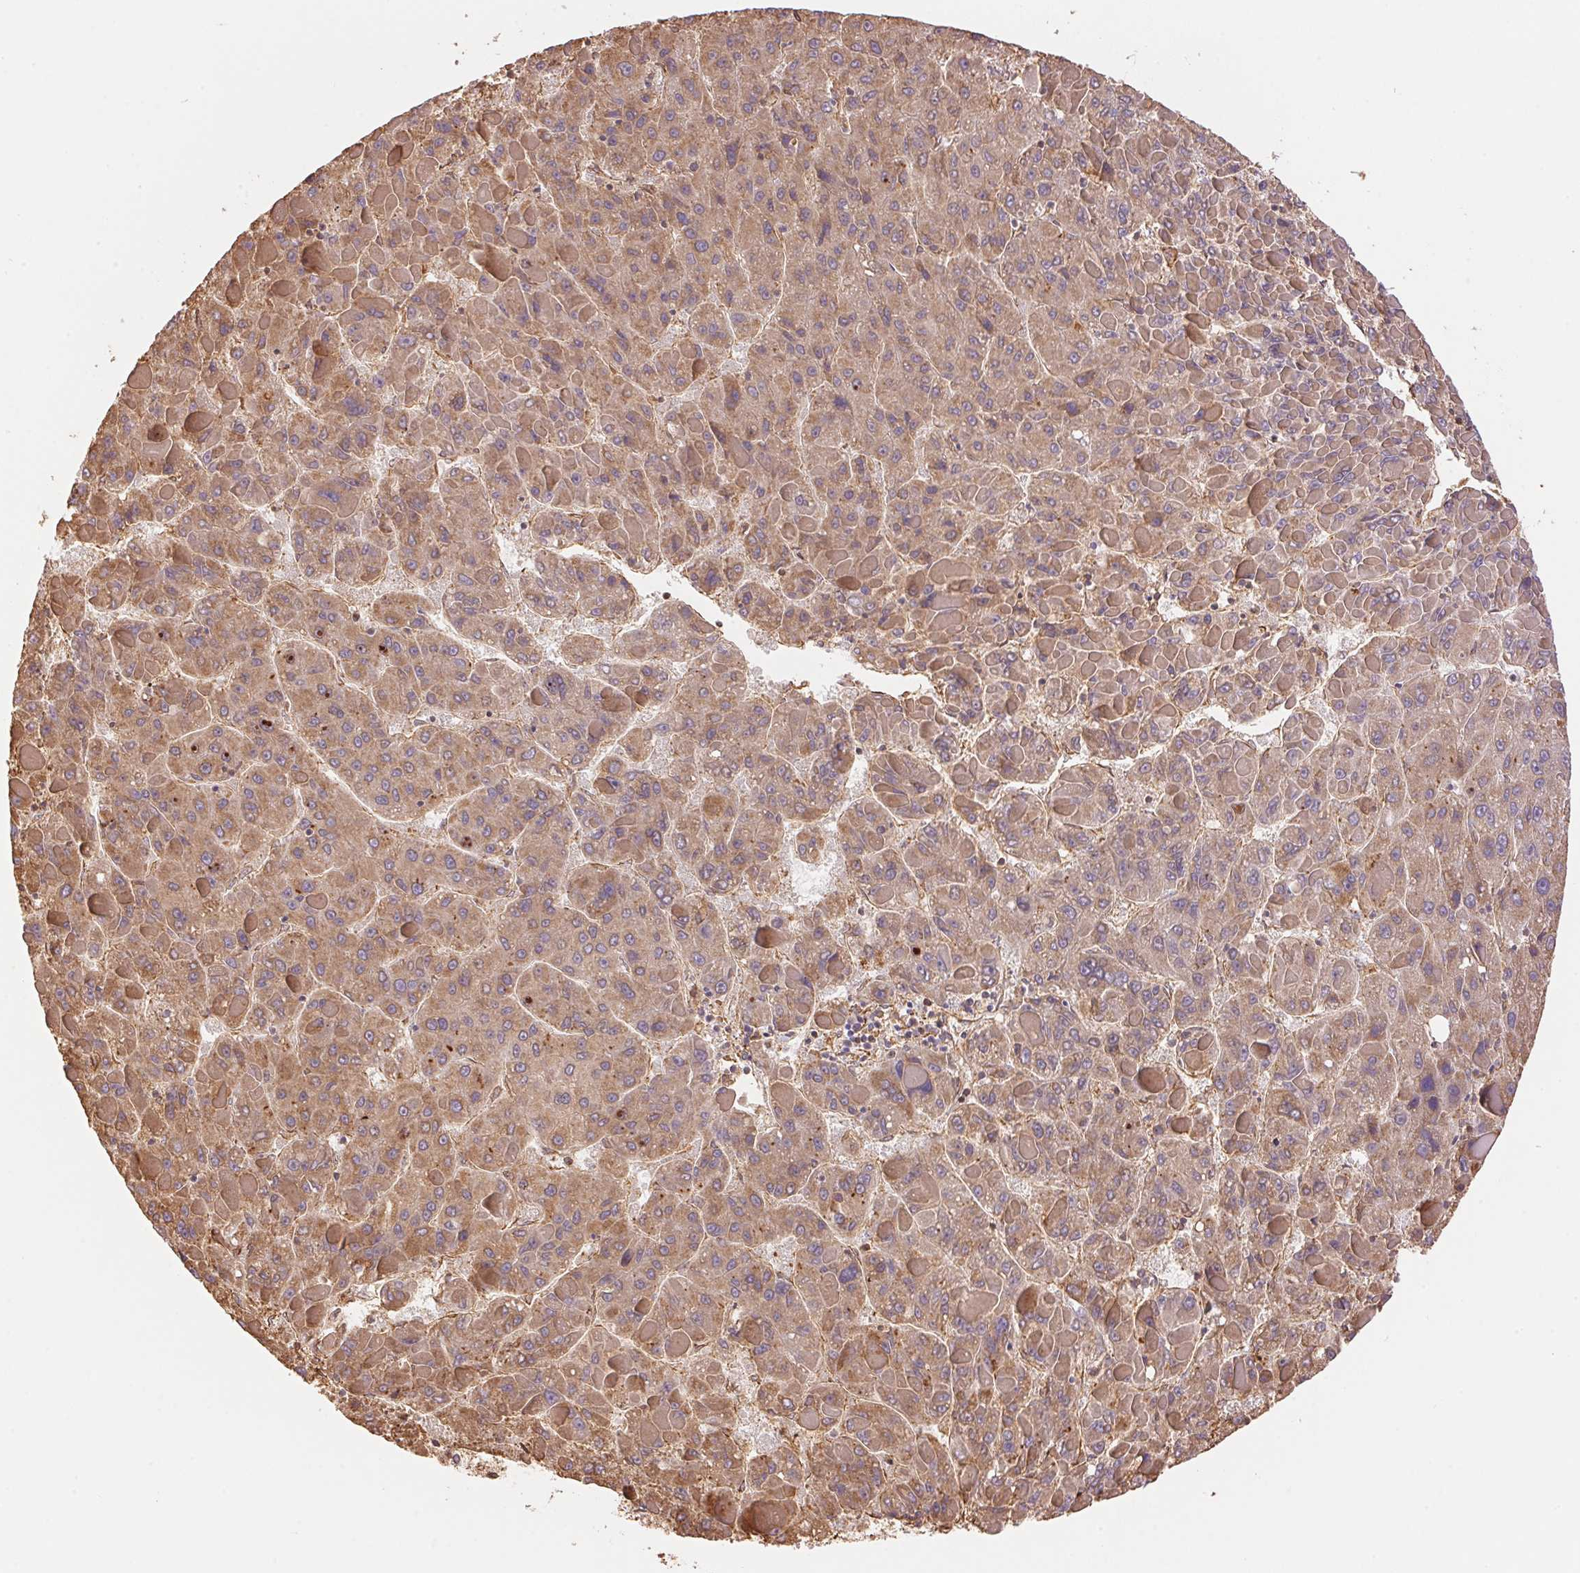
{"staining": {"intensity": "weak", "quantity": "25%-75%", "location": "cytoplasmic/membranous"}, "tissue": "liver cancer", "cell_type": "Tumor cells", "image_type": "cancer", "snomed": [{"axis": "morphology", "description": "Carcinoma, Hepatocellular, NOS"}, {"axis": "topography", "description": "Liver"}], "caption": "Tumor cells show weak cytoplasmic/membranous staining in approximately 25%-75% of cells in hepatocellular carcinoma (liver).", "gene": "C6orf163", "patient": {"sex": "female", "age": 82}}